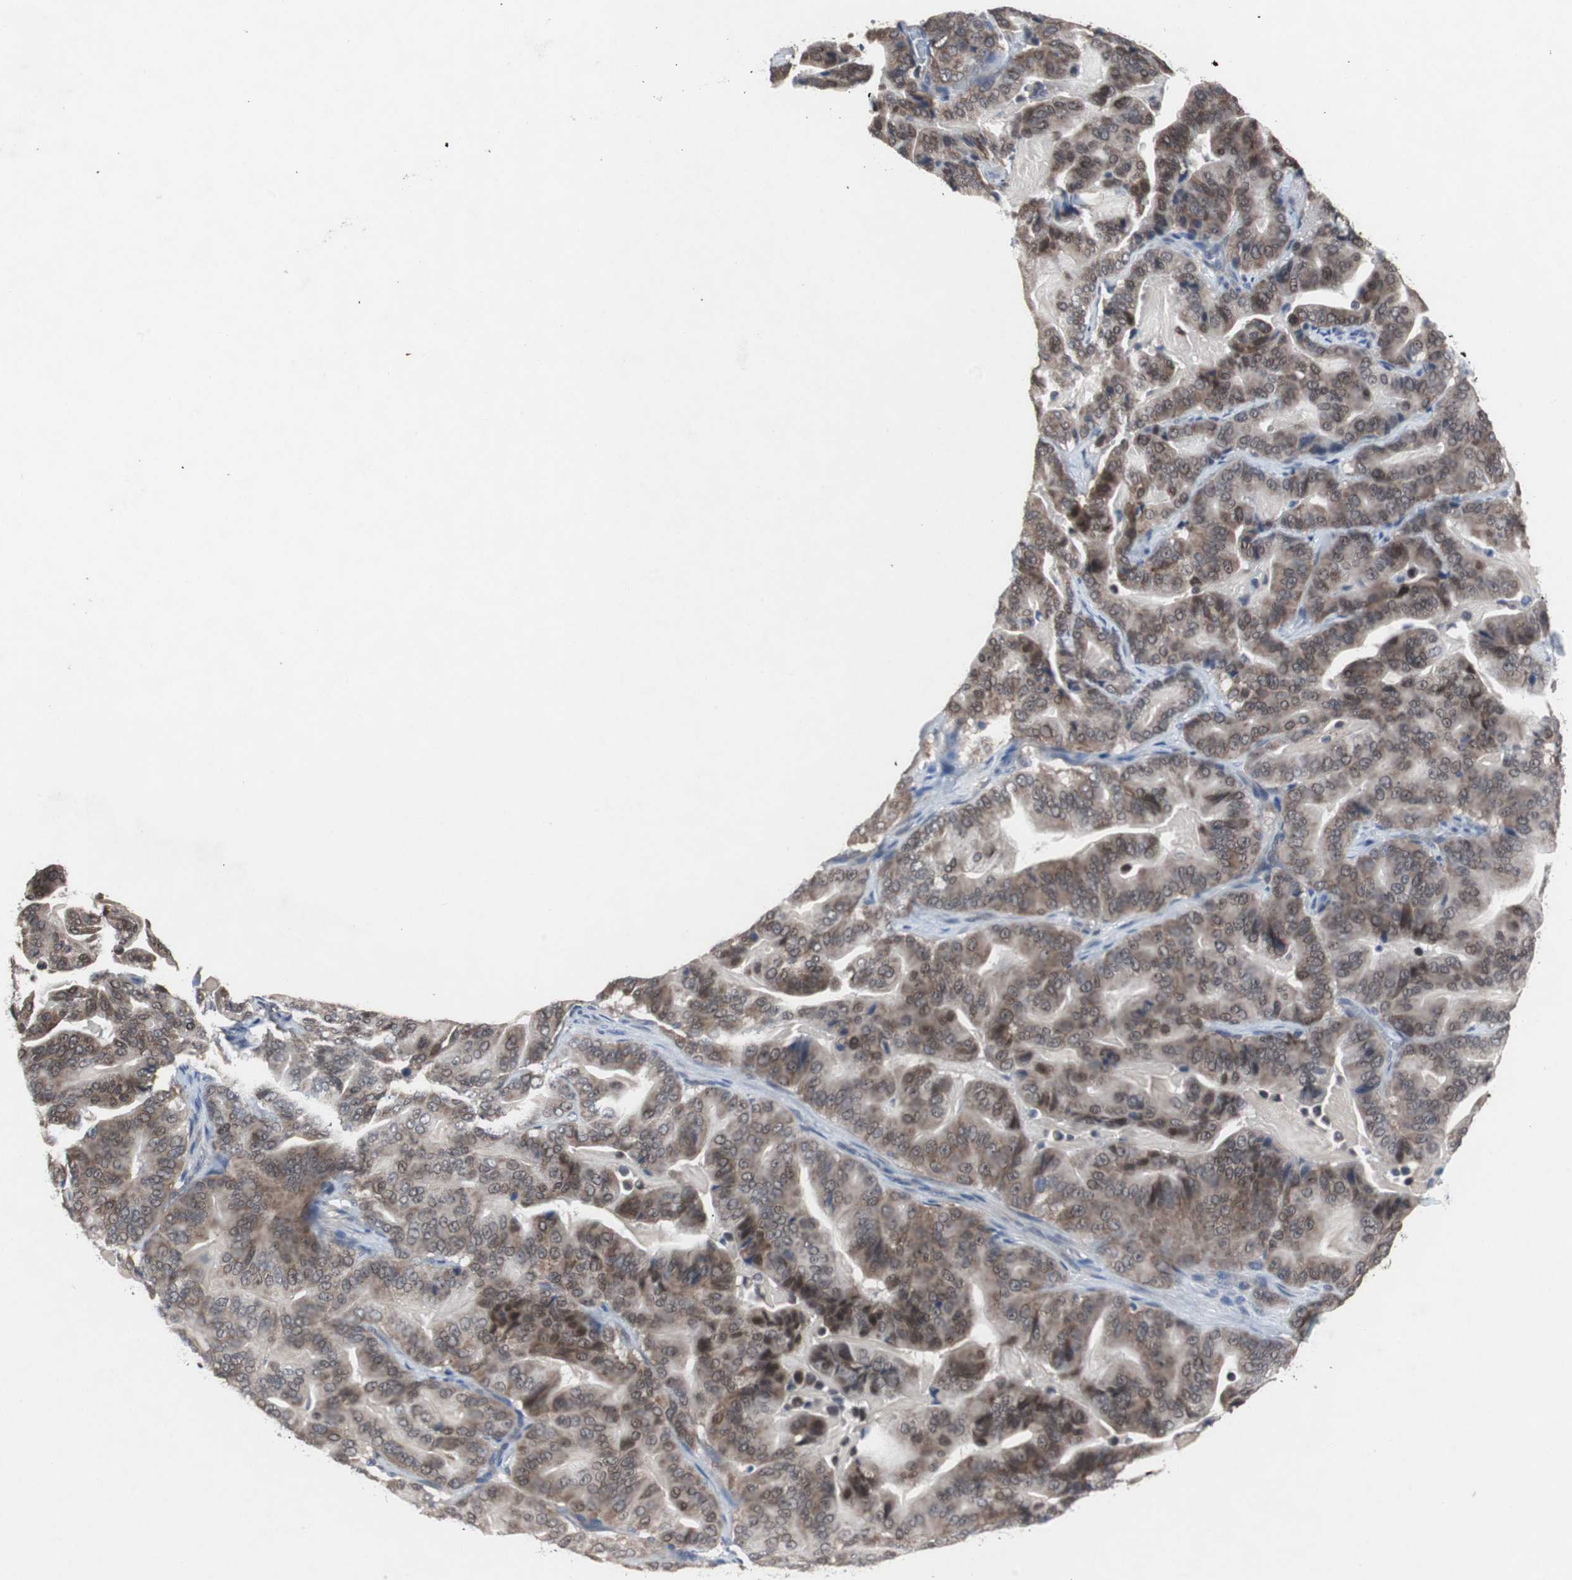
{"staining": {"intensity": "moderate", "quantity": ">75%", "location": "cytoplasmic/membranous"}, "tissue": "pancreatic cancer", "cell_type": "Tumor cells", "image_type": "cancer", "snomed": [{"axis": "morphology", "description": "Adenocarcinoma, NOS"}, {"axis": "topography", "description": "Pancreas"}], "caption": "Protein expression analysis of human pancreatic cancer reveals moderate cytoplasmic/membranous staining in approximately >75% of tumor cells.", "gene": "RBM47", "patient": {"sex": "male", "age": 63}}